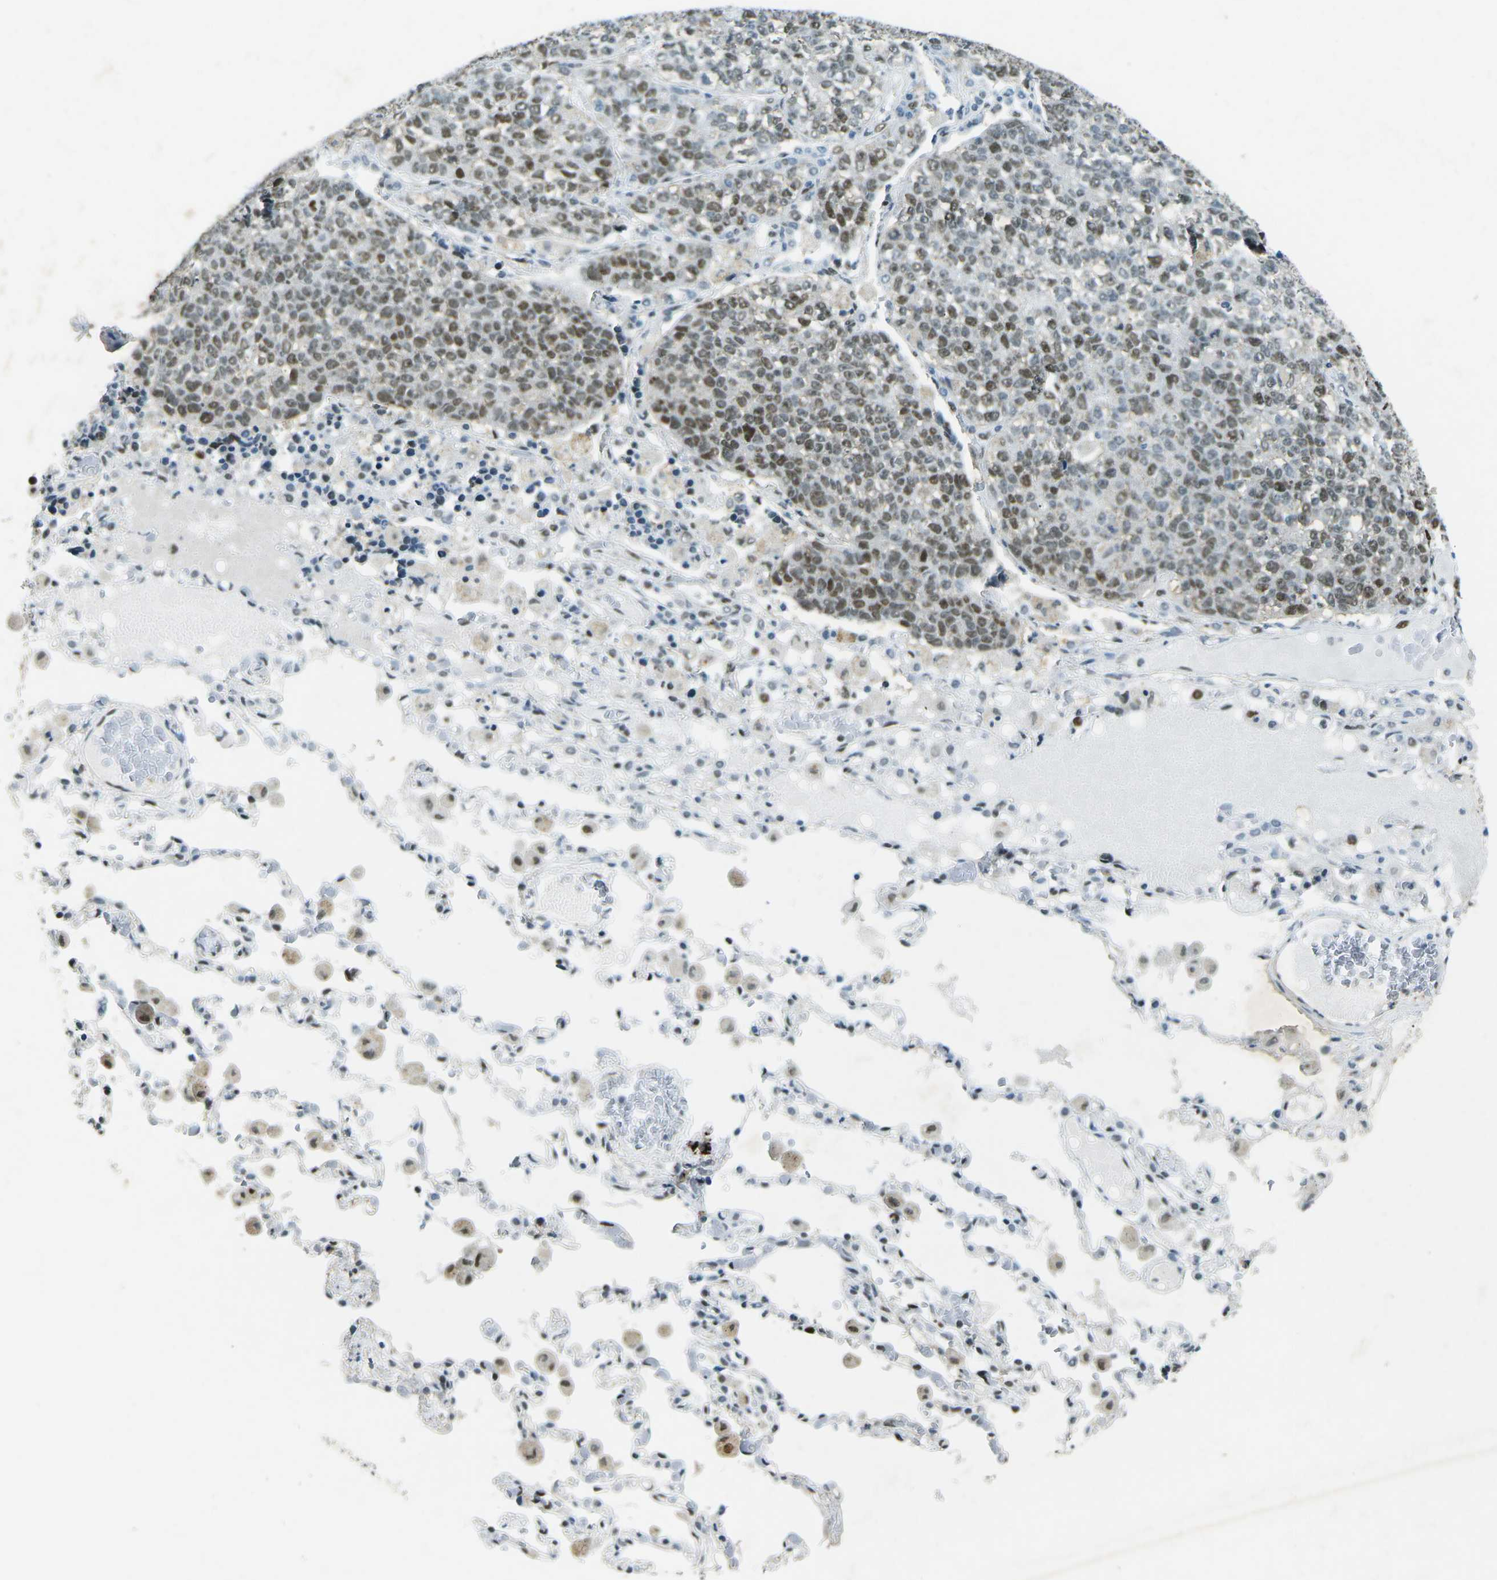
{"staining": {"intensity": "moderate", "quantity": ">75%", "location": "nuclear"}, "tissue": "lung cancer", "cell_type": "Tumor cells", "image_type": "cancer", "snomed": [{"axis": "morphology", "description": "Adenocarcinoma, NOS"}, {"axis": "topography", "description": "Lung"}], "caption": "IHC (DAB) staining of lung adenocarcinoma exhibits moderate nuclear protein expression in about >75% of tumor cells.", "gene": "RB1", "patient": {"sex": "male", "age": 49}}